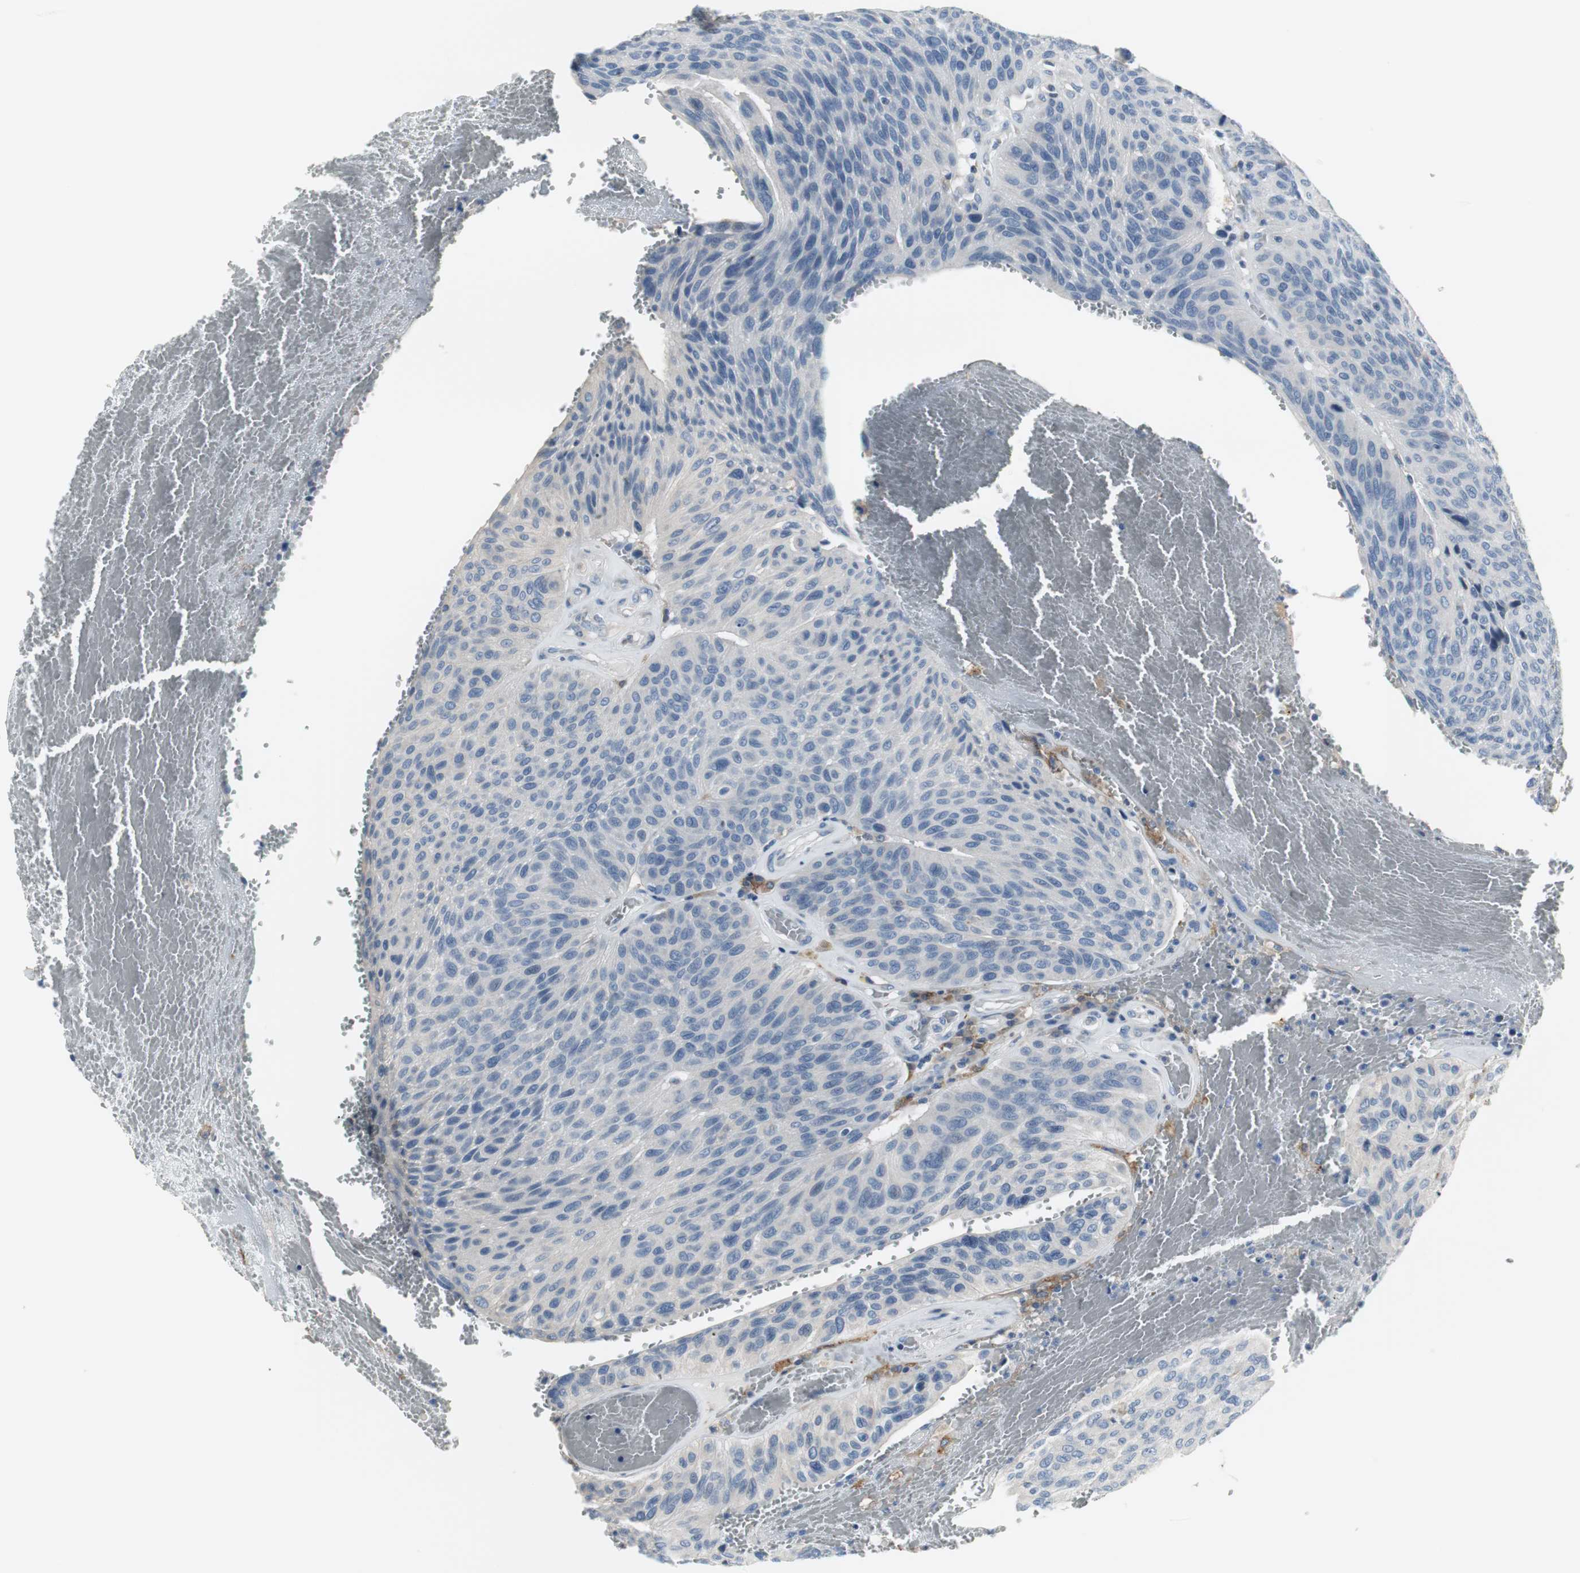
{"staining": {"intensity": "negative", "quantity": "none", "location": "none"}, "tissue": "urothelial cancer", "cell_type": "Tumor cells", "image_type": "cancer", "snomed": [{"axis": "morphology", "description": "Urothelial carcinoma, High grade"}, {"axis": "topography", "description": "Urinary bladder"}], "caption": "The histopathology image demonstrates no significant staining in tumor cells of urothelial cancer.", "gene": "SLC2A5", "patient": {"sex": "male", "age": 66}}